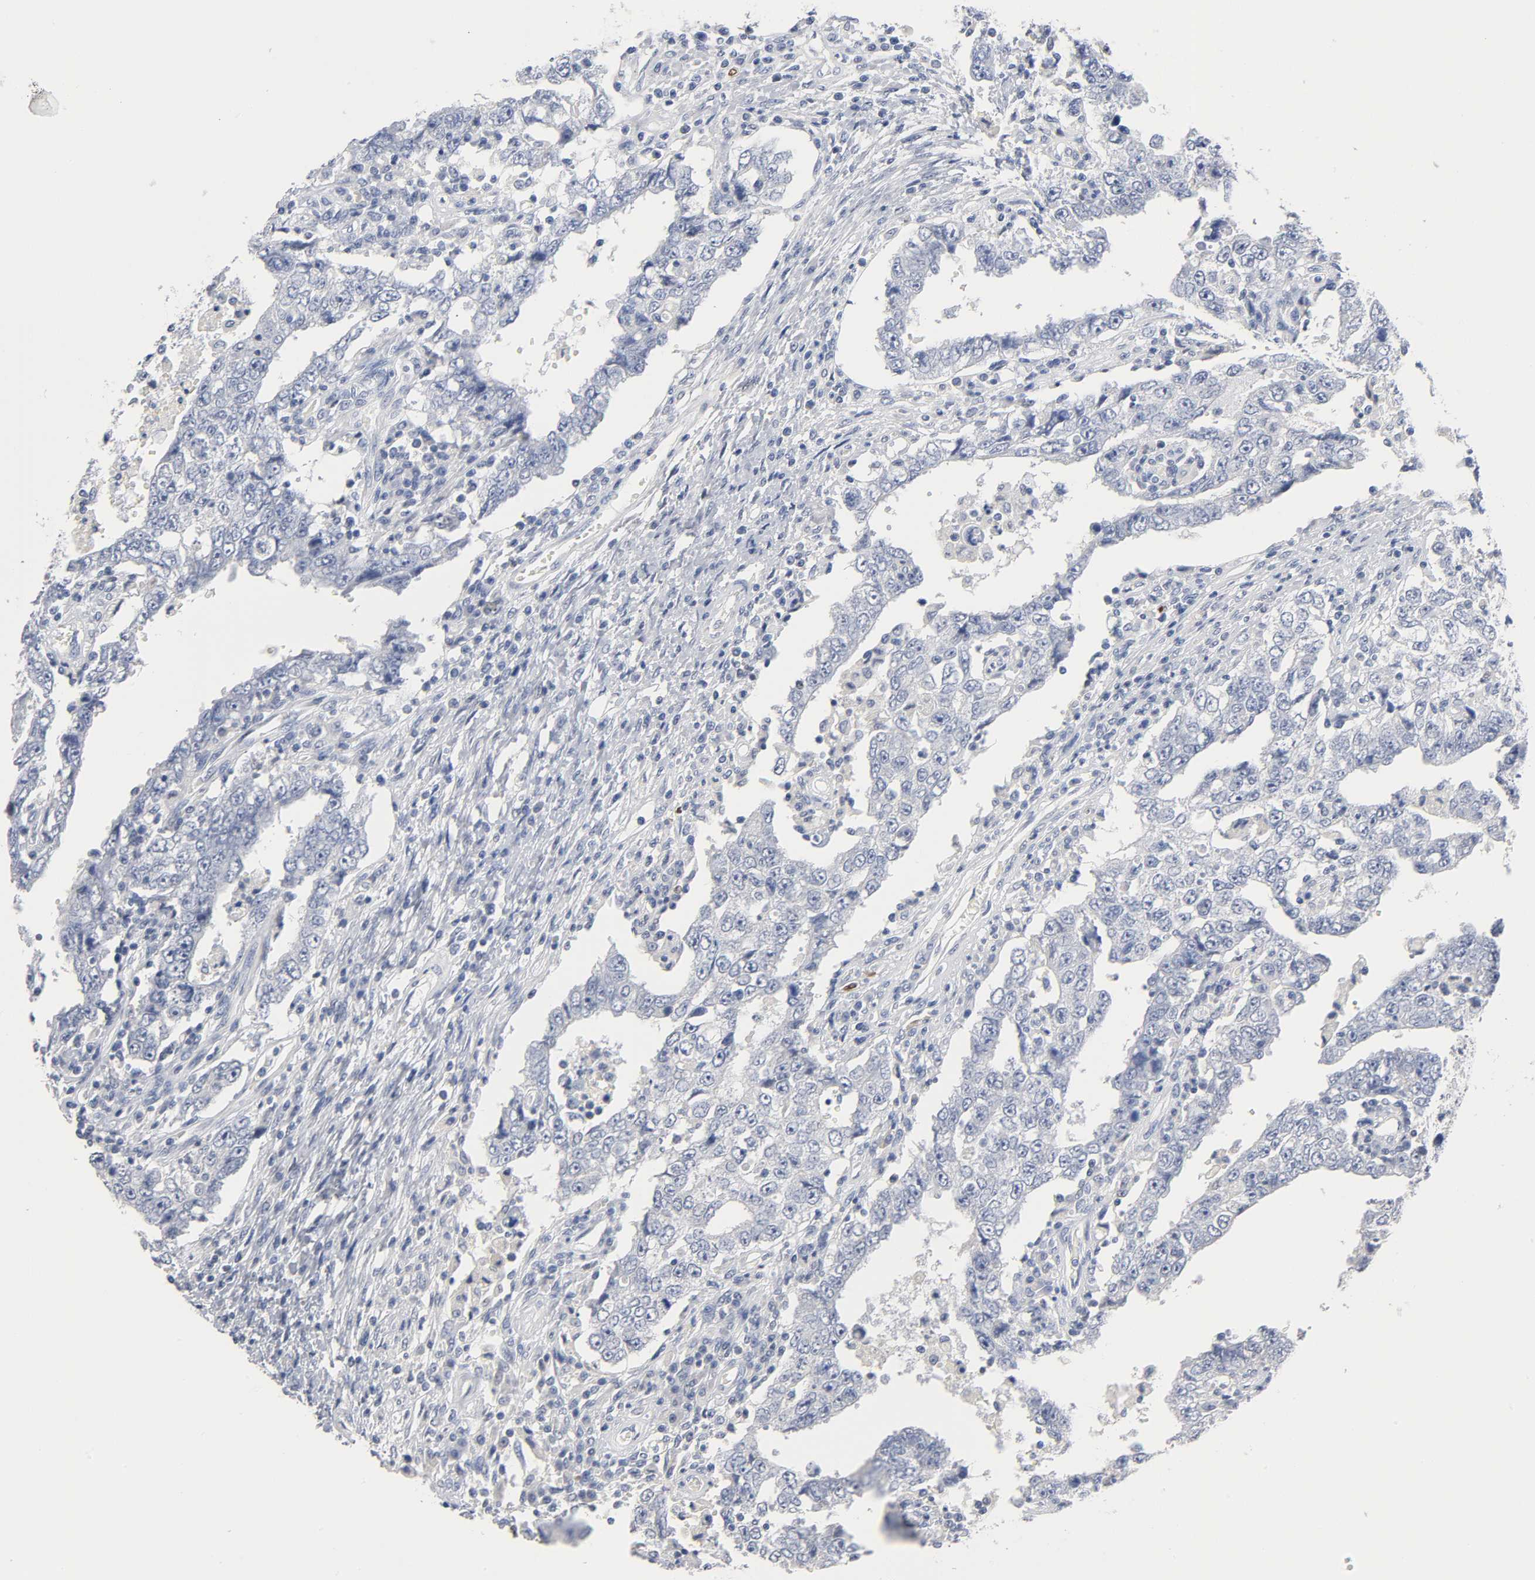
{"staining": {"intensity": "negative", "quantity": "none", "location": "none"}, "tissue": "testis cancer", "cell_type": "Tumor cells", "image_type": "cancer", "snomed": [{"axis": "morphology", "description": "Carcinoma, Embryonal, NOS"}, {"axis": "topography", "description": "Testis"}], "caption": "IHC photomicrograph of human testis cancer (embryonal carcinoma) stained for a protein (brown), which demonstrates no positivity in tumor cells.", "gene": "NFATC1", "patient": {"sex": "male", "age": 26}}